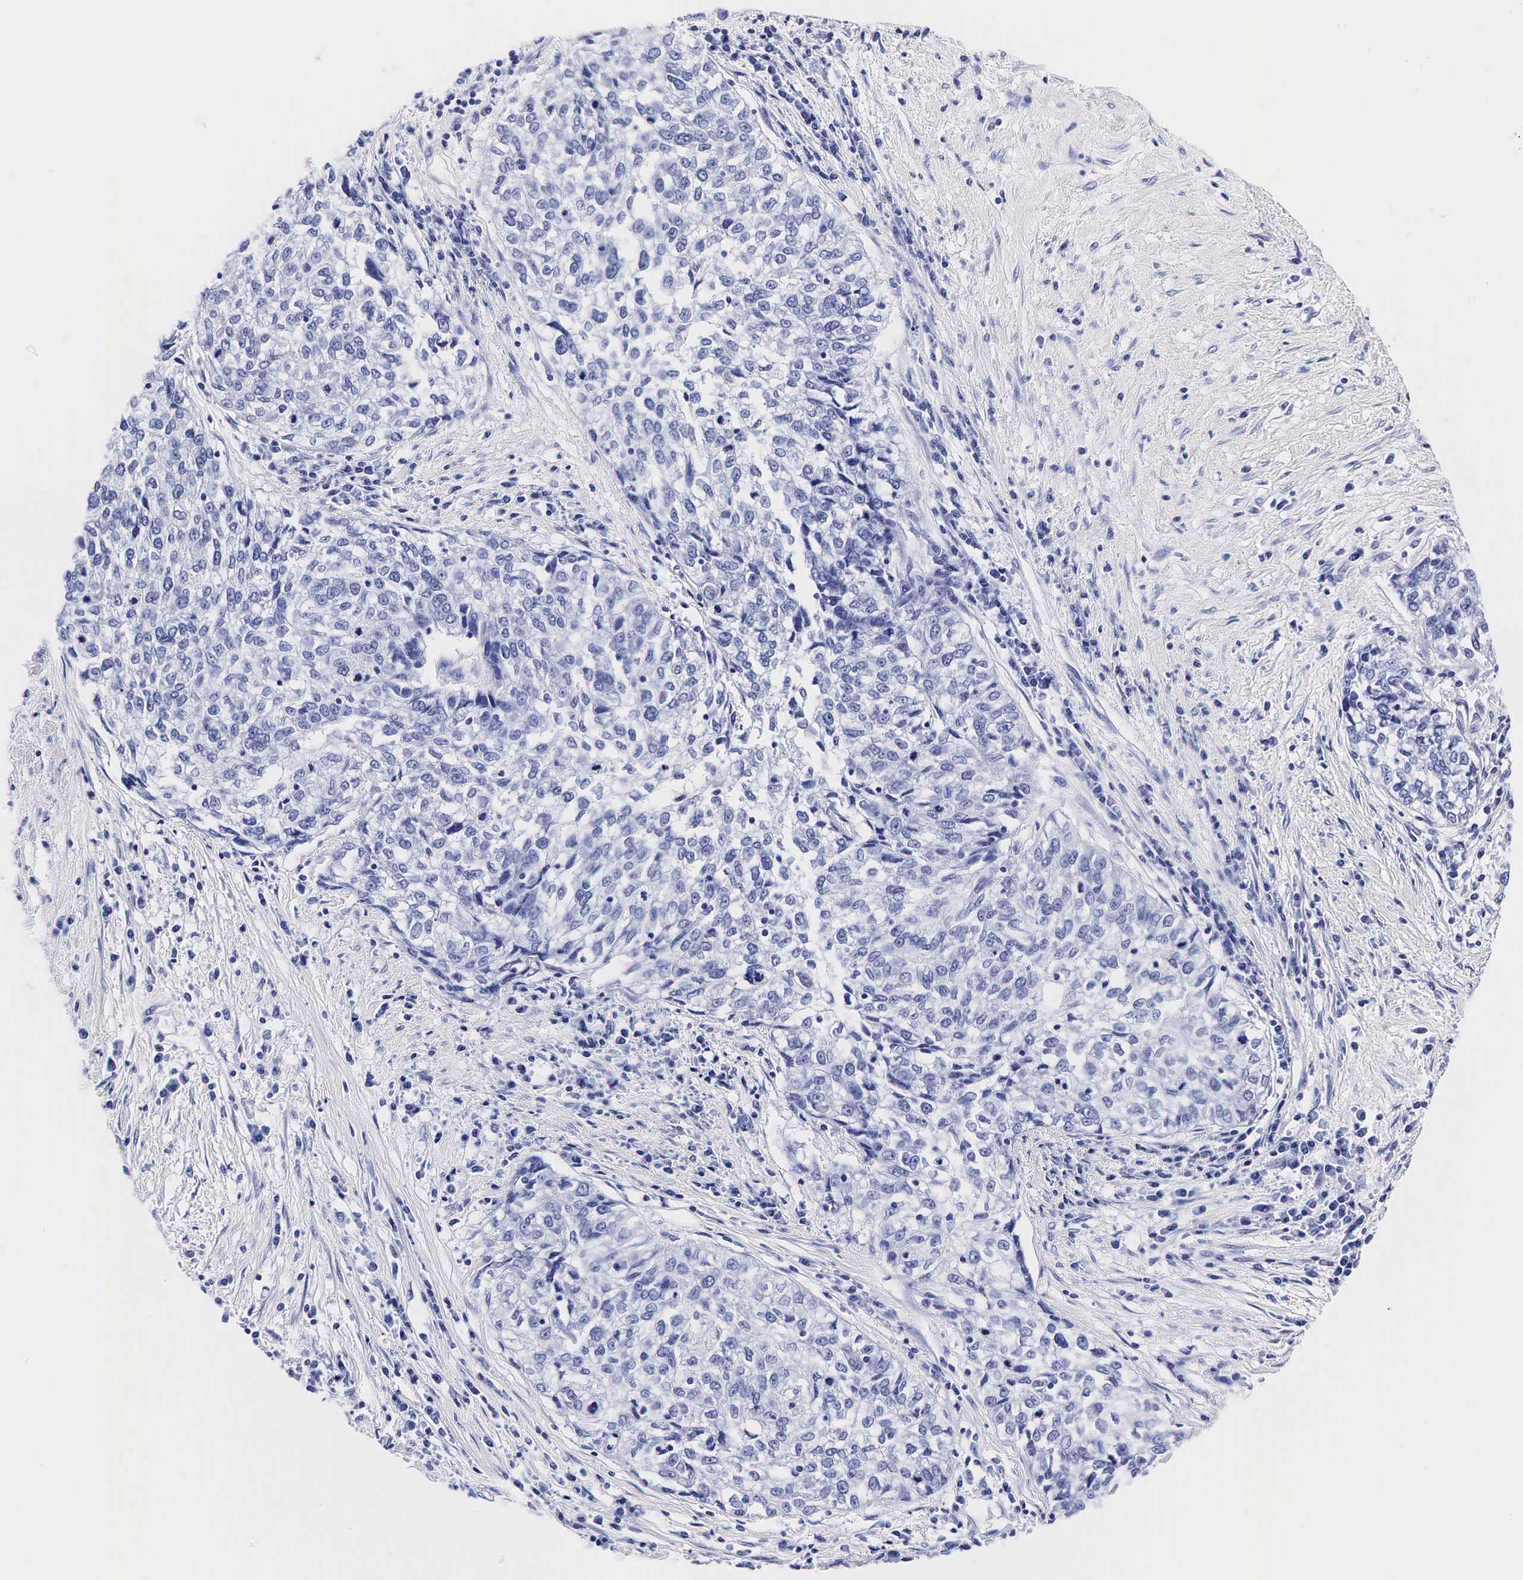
{"staining": {"intensity": "negative", "quantity": "none", "location": "none"}, "tissue": "cervical cancer", "cell_type": "Tumor cells", "image_type": "cancer", "snomed": [{"axis": "morphology", "description": "Squamous cell carcinoma, NOS"}, {"axis": "topography", "description": "Cervix"}], "caption": "The histopathology image displays no significant positivity in tumor cells of cervical cancer. The staining is performed using DAB brown chromogen with nuclei counter-stained in using hematoxylin.", "gene": "TG", "patient": {"sex": "female", "age": 57}}